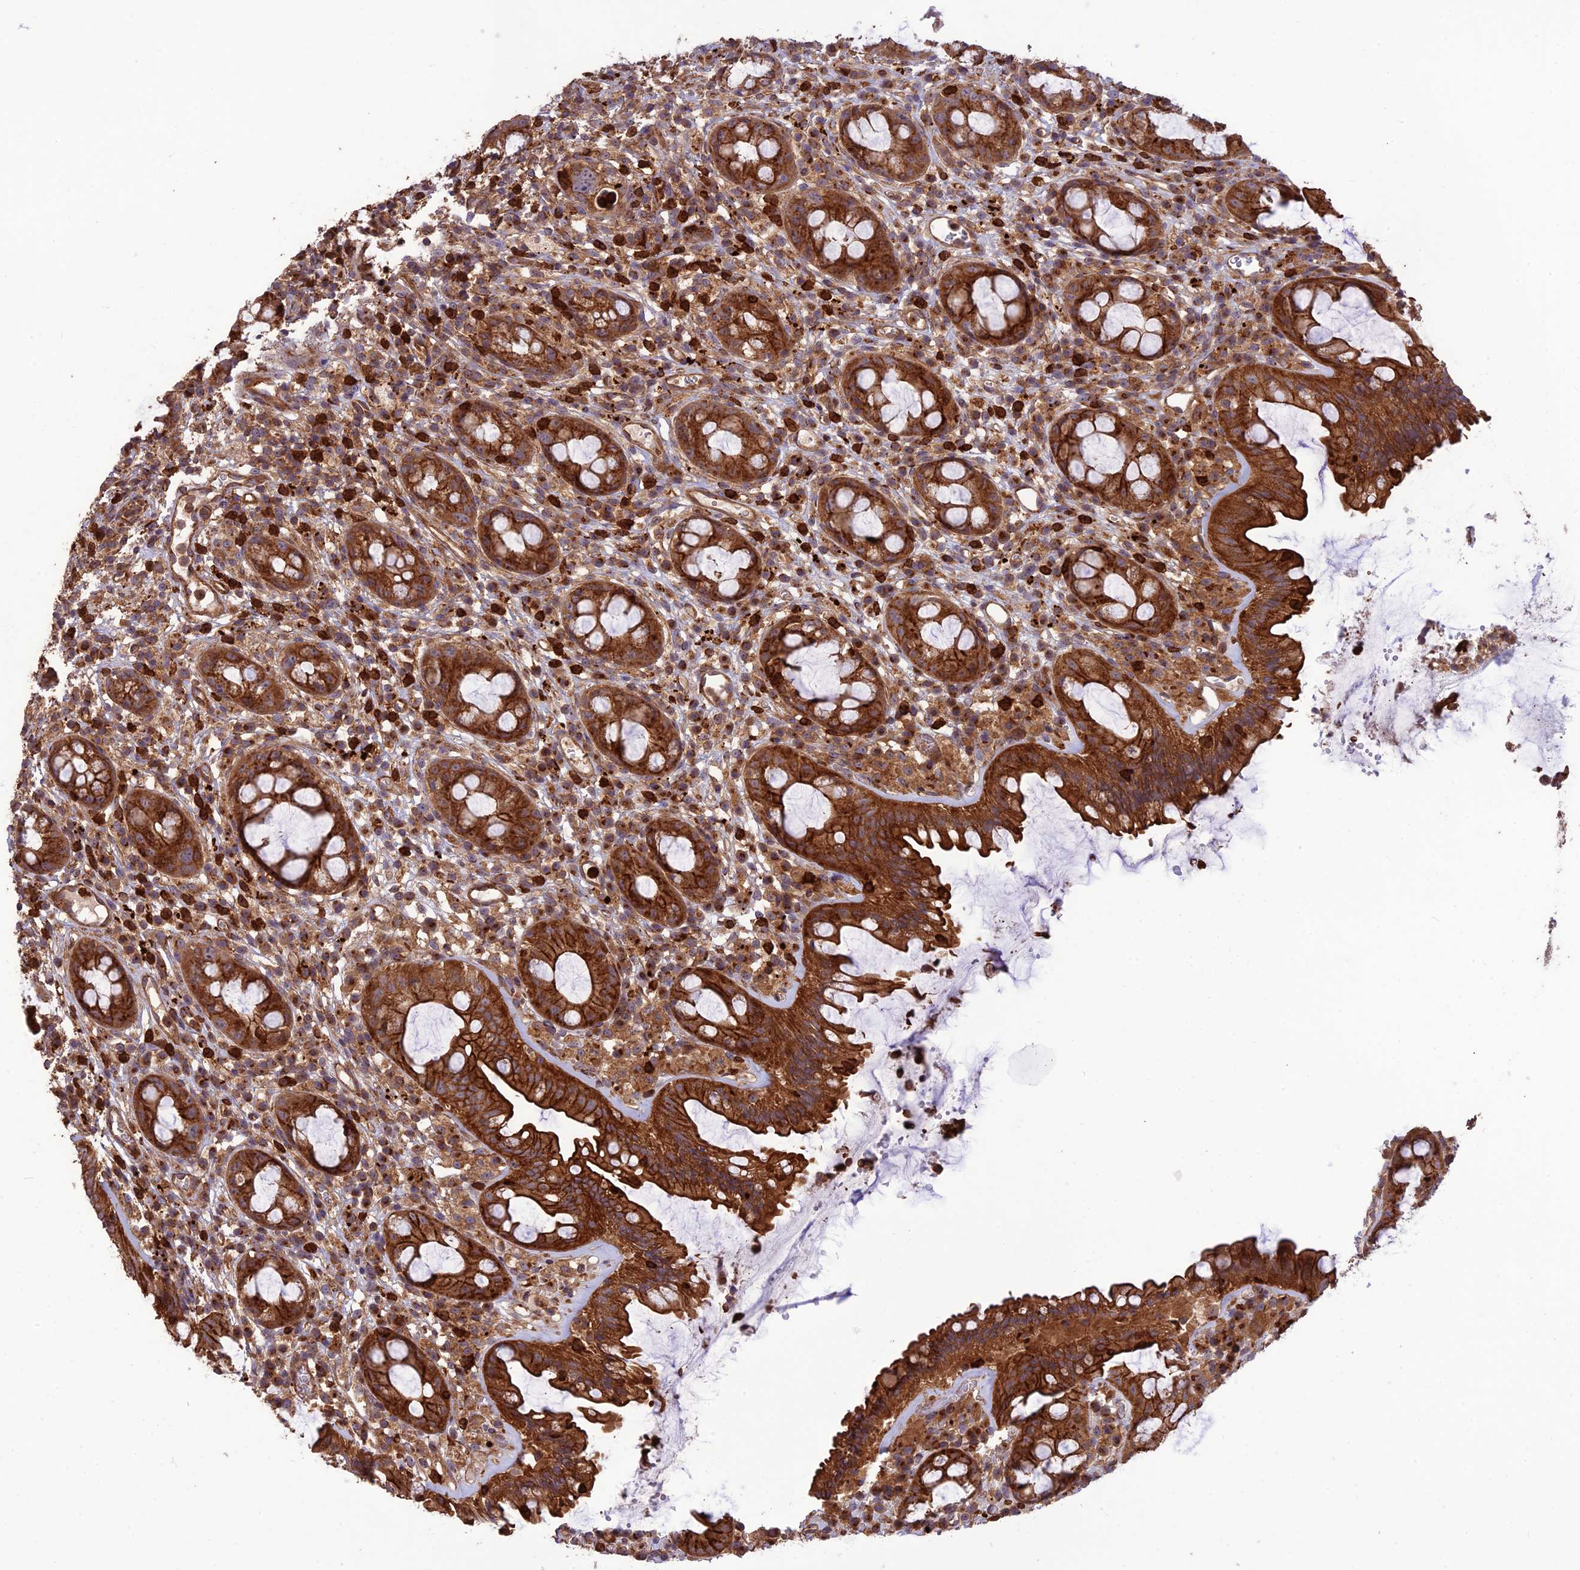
{"staining": {"intensity": "strong", "quantity": ">75%", "location": "cytoplasmic/membranous"}, "tissue": "rectum", "cell_type": "Glandular cells", "image_type": "normal", "snomed": [{"axis": "morphology", "description": "Normal tissue, NOS"}, {"axis": "topography", "description": "Rectum"}], "caption": "Brown immunohistochemical staining in benign human rectum reveals strong cytoplasmic/membranous expression in approximately >75% of glandular cells. (IHC, brightfield microscopy, high magnification).", "gene": "TMEM131L", "patient": {"sex": "female", "age": 57}}